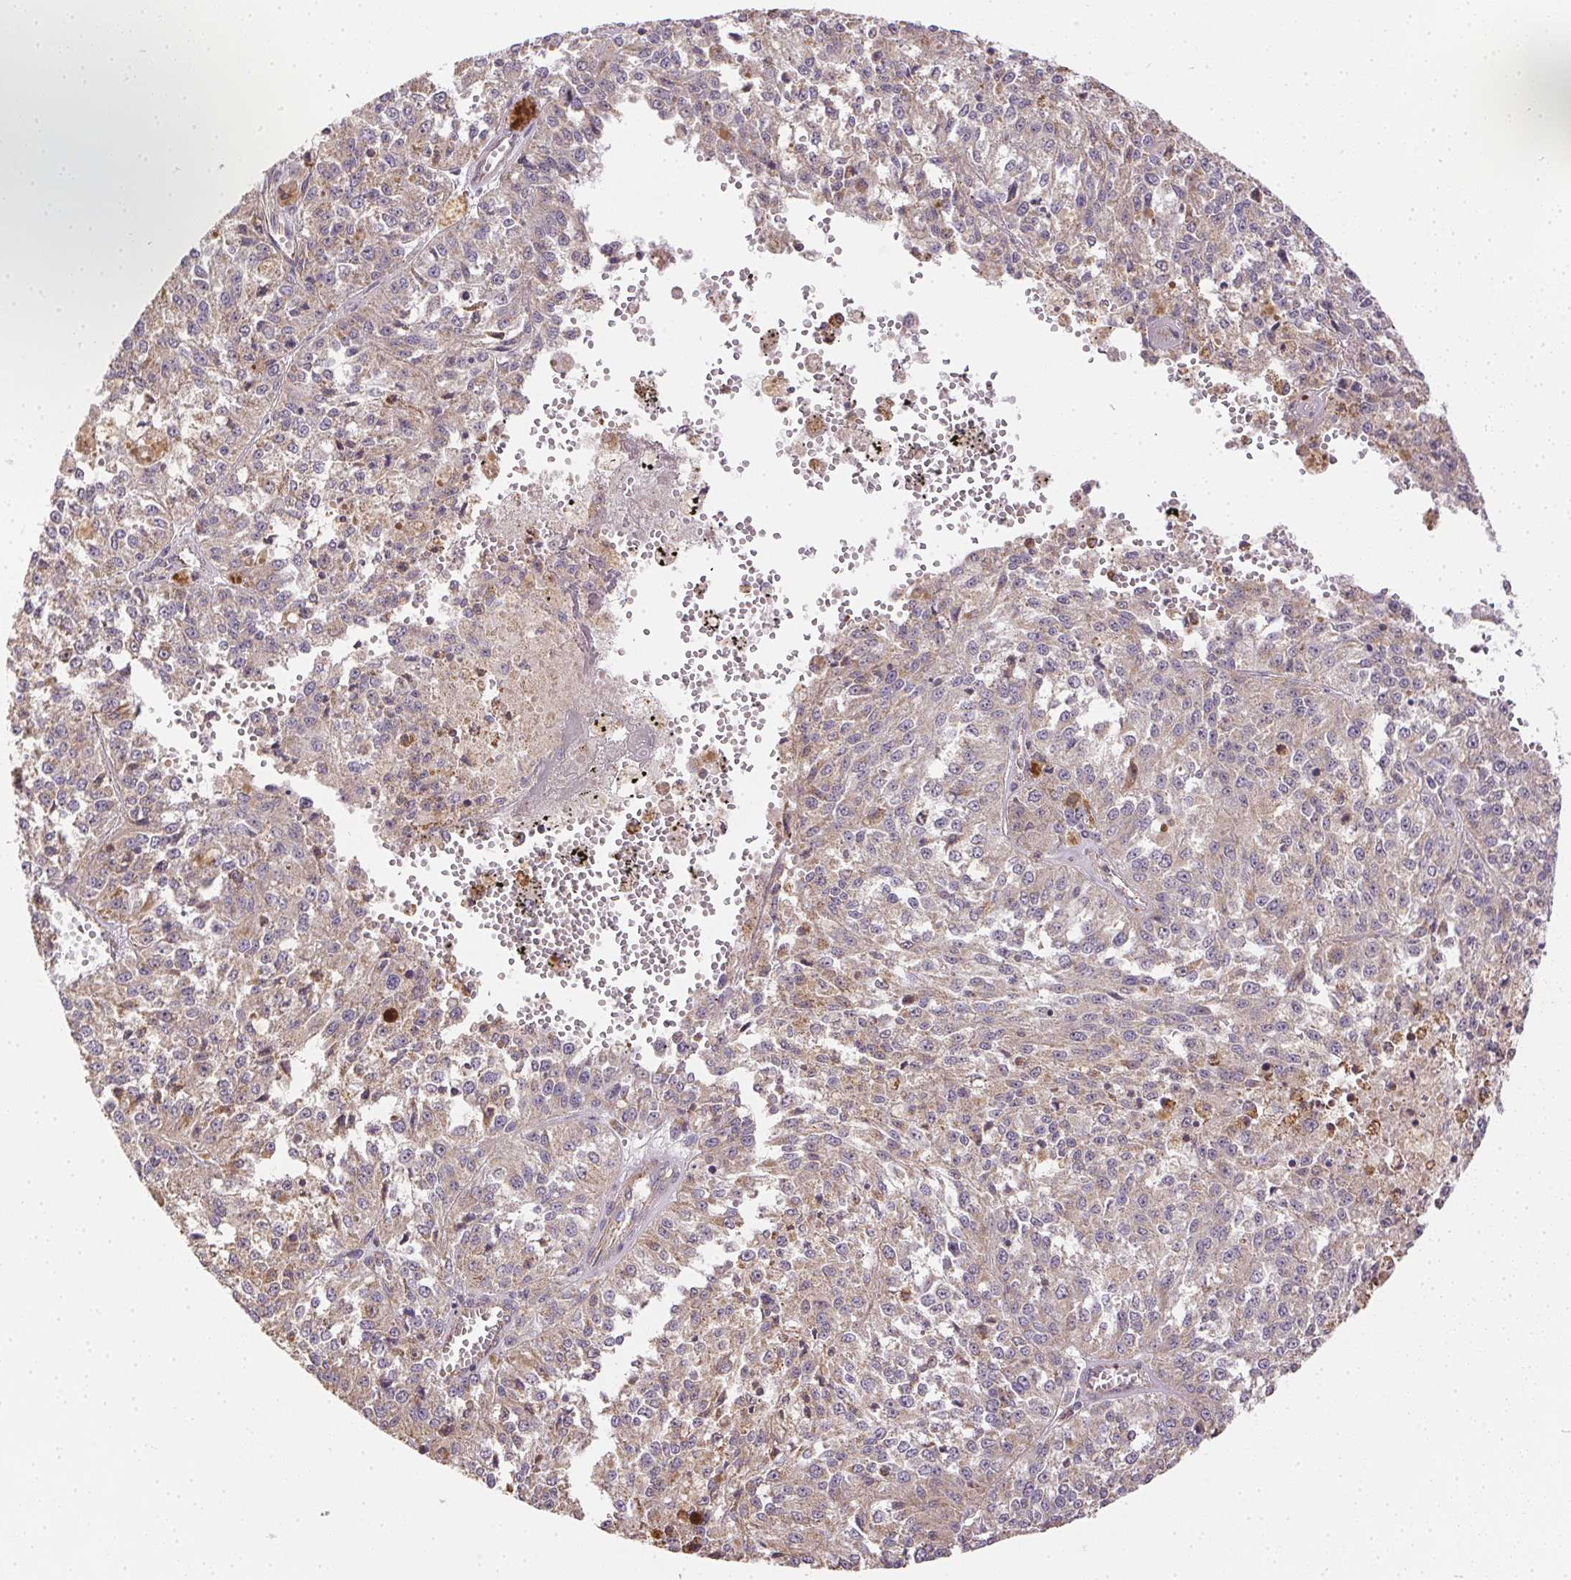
{"staining": {"intensity": "weak", "quantity": "25%-75%", "location": "cytoplasmic/membranous"}, "tissue": "melanoma", "cell_type": "Tumor cells", "image_type": "cancer", "snomed": [{"axis": "morphology", "description": "Malignant melanoma, Metastatic site"}, {"axis": "topography", "description": "Lymph node"}], "caption": "Immunohistochemistry (DAB) staining of human melanoma reveals weak cytoplasmic/membranous protein expression in approximately 25%-75% of tumor cells.", "gene": "REV3L", "patient": {"sex": "female", "age": 64}}